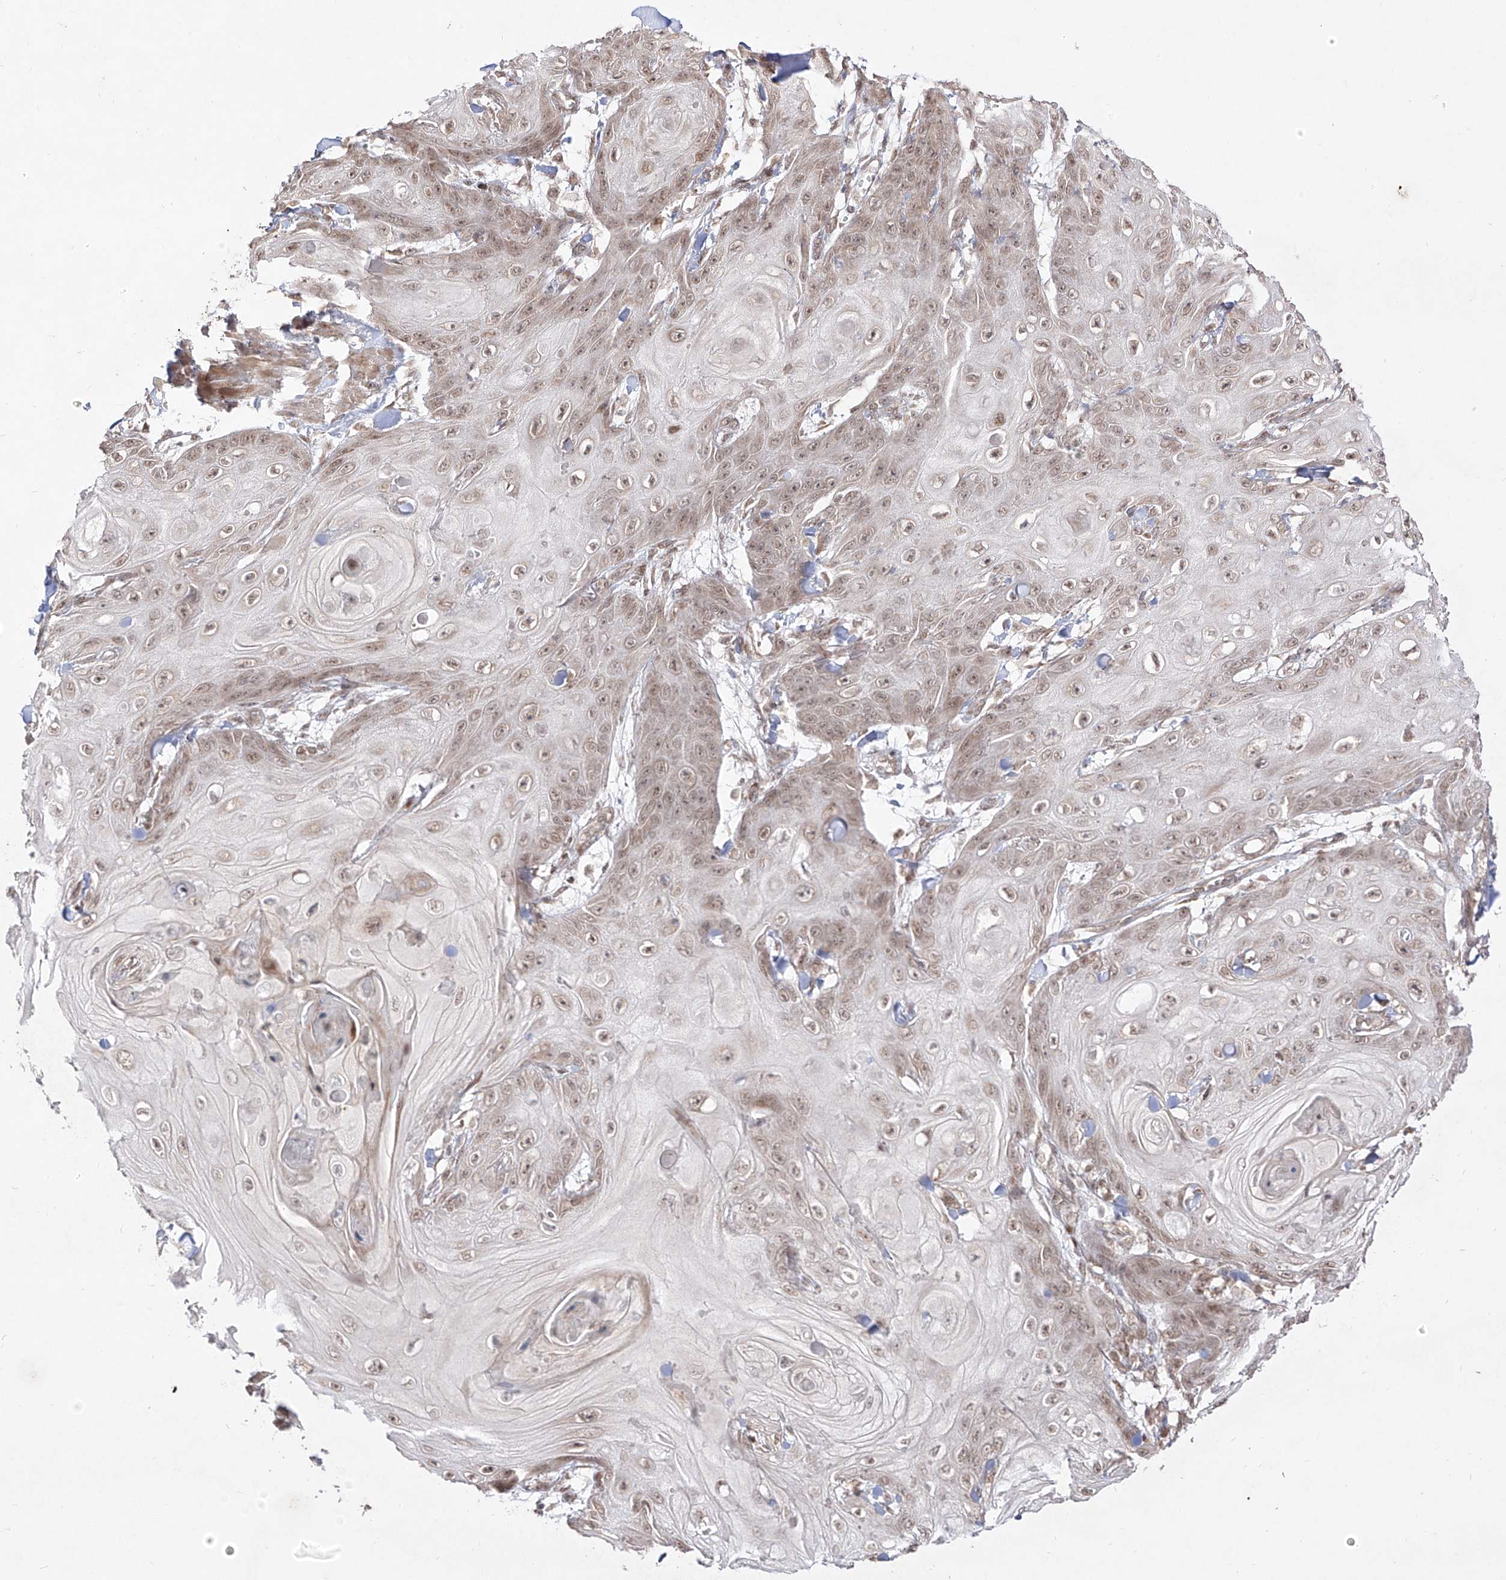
{"staining": {"intensity": "weak", "quantity": ">75%", "location": "nuclear"}, "tissue": "skin cancer", "cell_type": "Tumor cells", "image_type": "cancer", "snomed": [{"axis": "morphology", "description": "Squamous cell carcinoma, NOS"}, {"axis": "topography", "description": "Skin"}], "caption": "Tumor cells reveal low levels of weak nuclear expression in about >75% of cells in human skin squamous cell carcinoma. Nuclei are stained in blue.", "gene": "SNRNP27", "patient": {"sex": "male", "age": 74}}